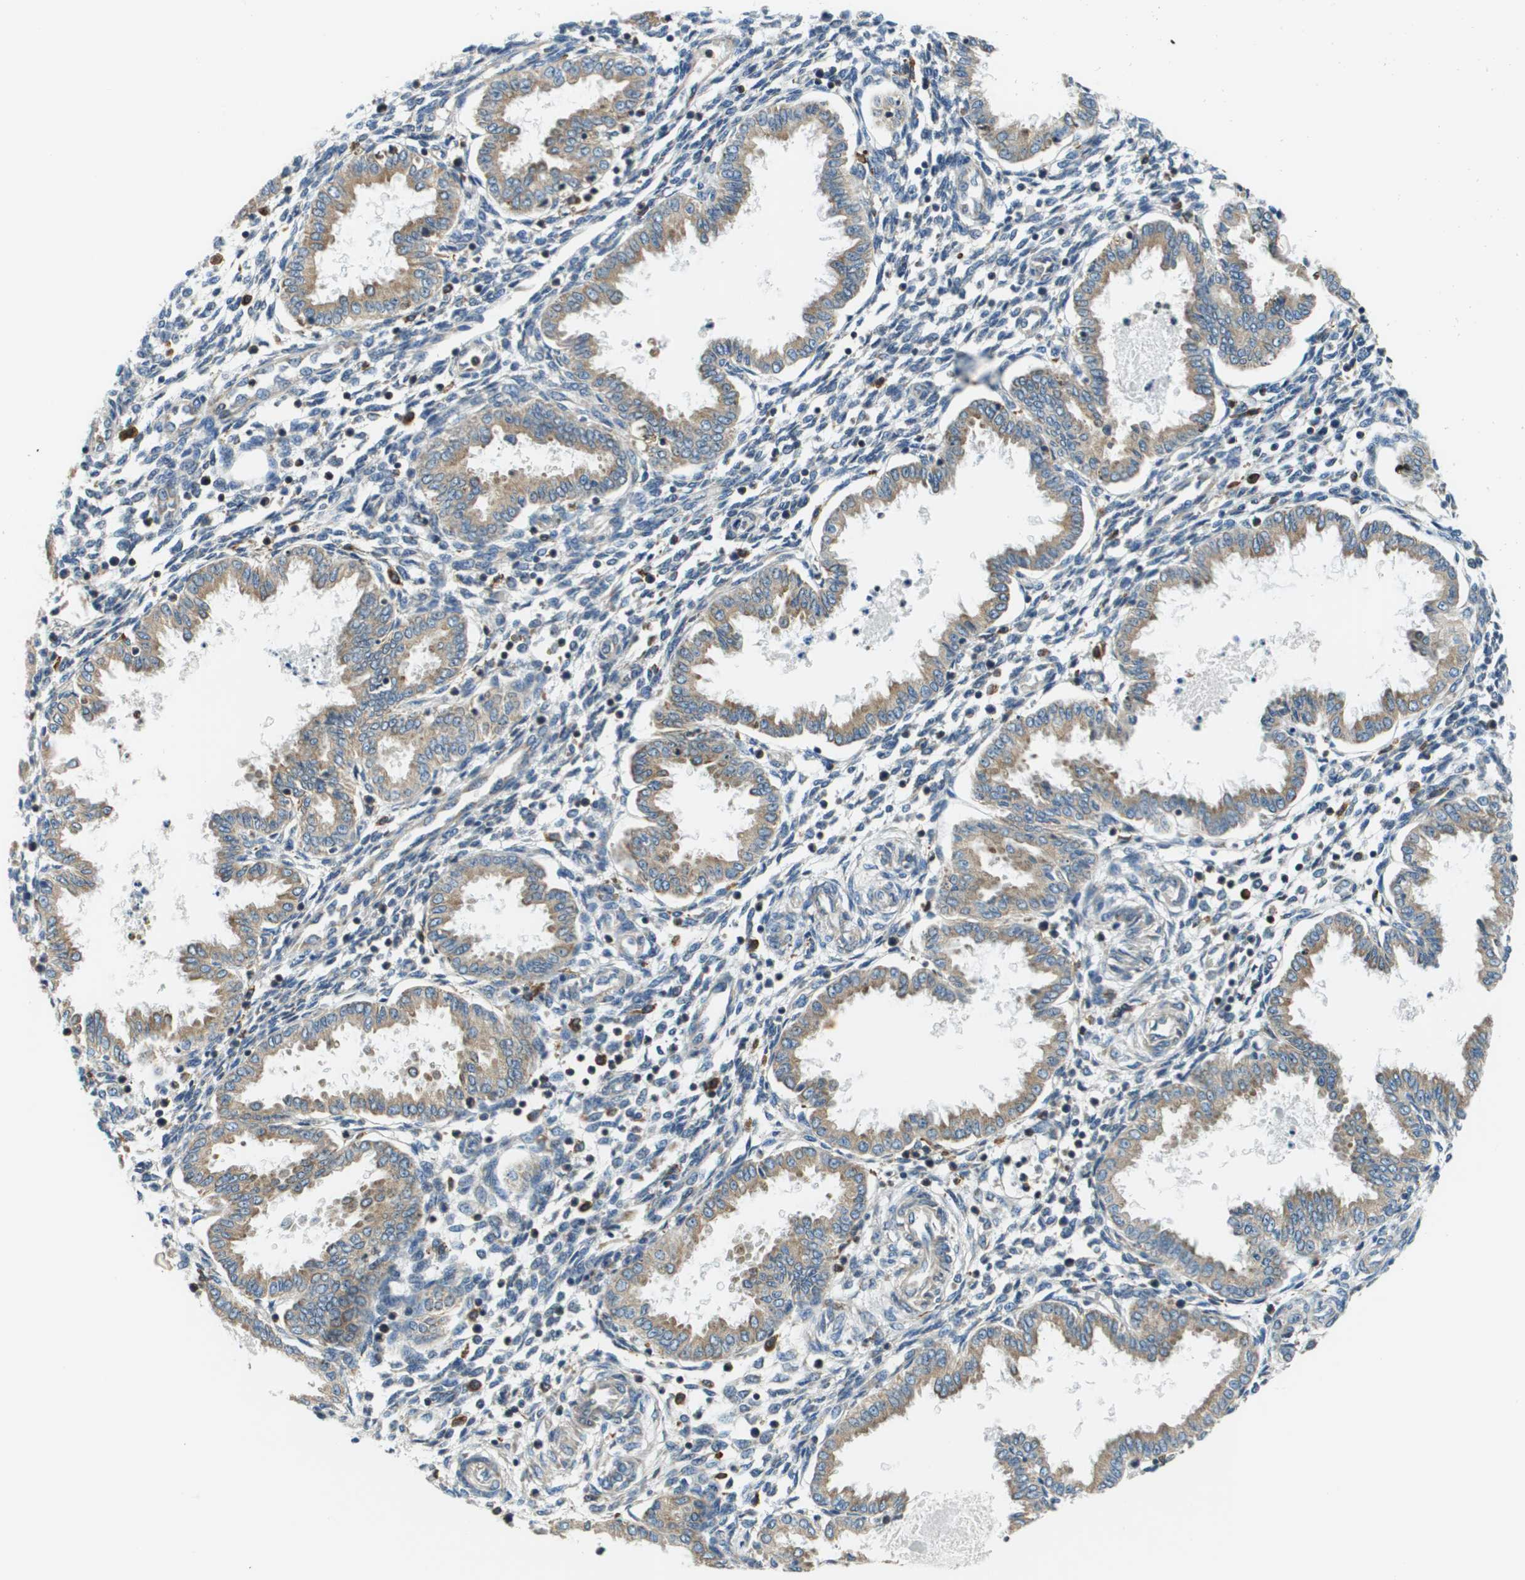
{"staining": {"intensity": "moderate", "quantity": "<25%", "location": "cytoplasmic/membranous"}, "tissue": "endometrium", "cell_type": "Cells in endometrial stroma", "image_type": "normal", "snomed": [{"axis": "morphology", "description": "Normal tissue, NOS"}, {"axis": "topography", "description": "Endometrium"}], "caption": "Immunohistochemical staining of normal human endometrium demonstrates <25% levels of moderate cytoplasmic/membranous protein positivity in approximately <25% of cells in endometrial stroma. Using DAB (3,3'-diaminobenzidine) (brown) and hematoxylin (blue) stains, captured at high magnification using brightfield microscopy.", "gene": "CNPY3", "patient": {"sex": "female", "age": 33}}